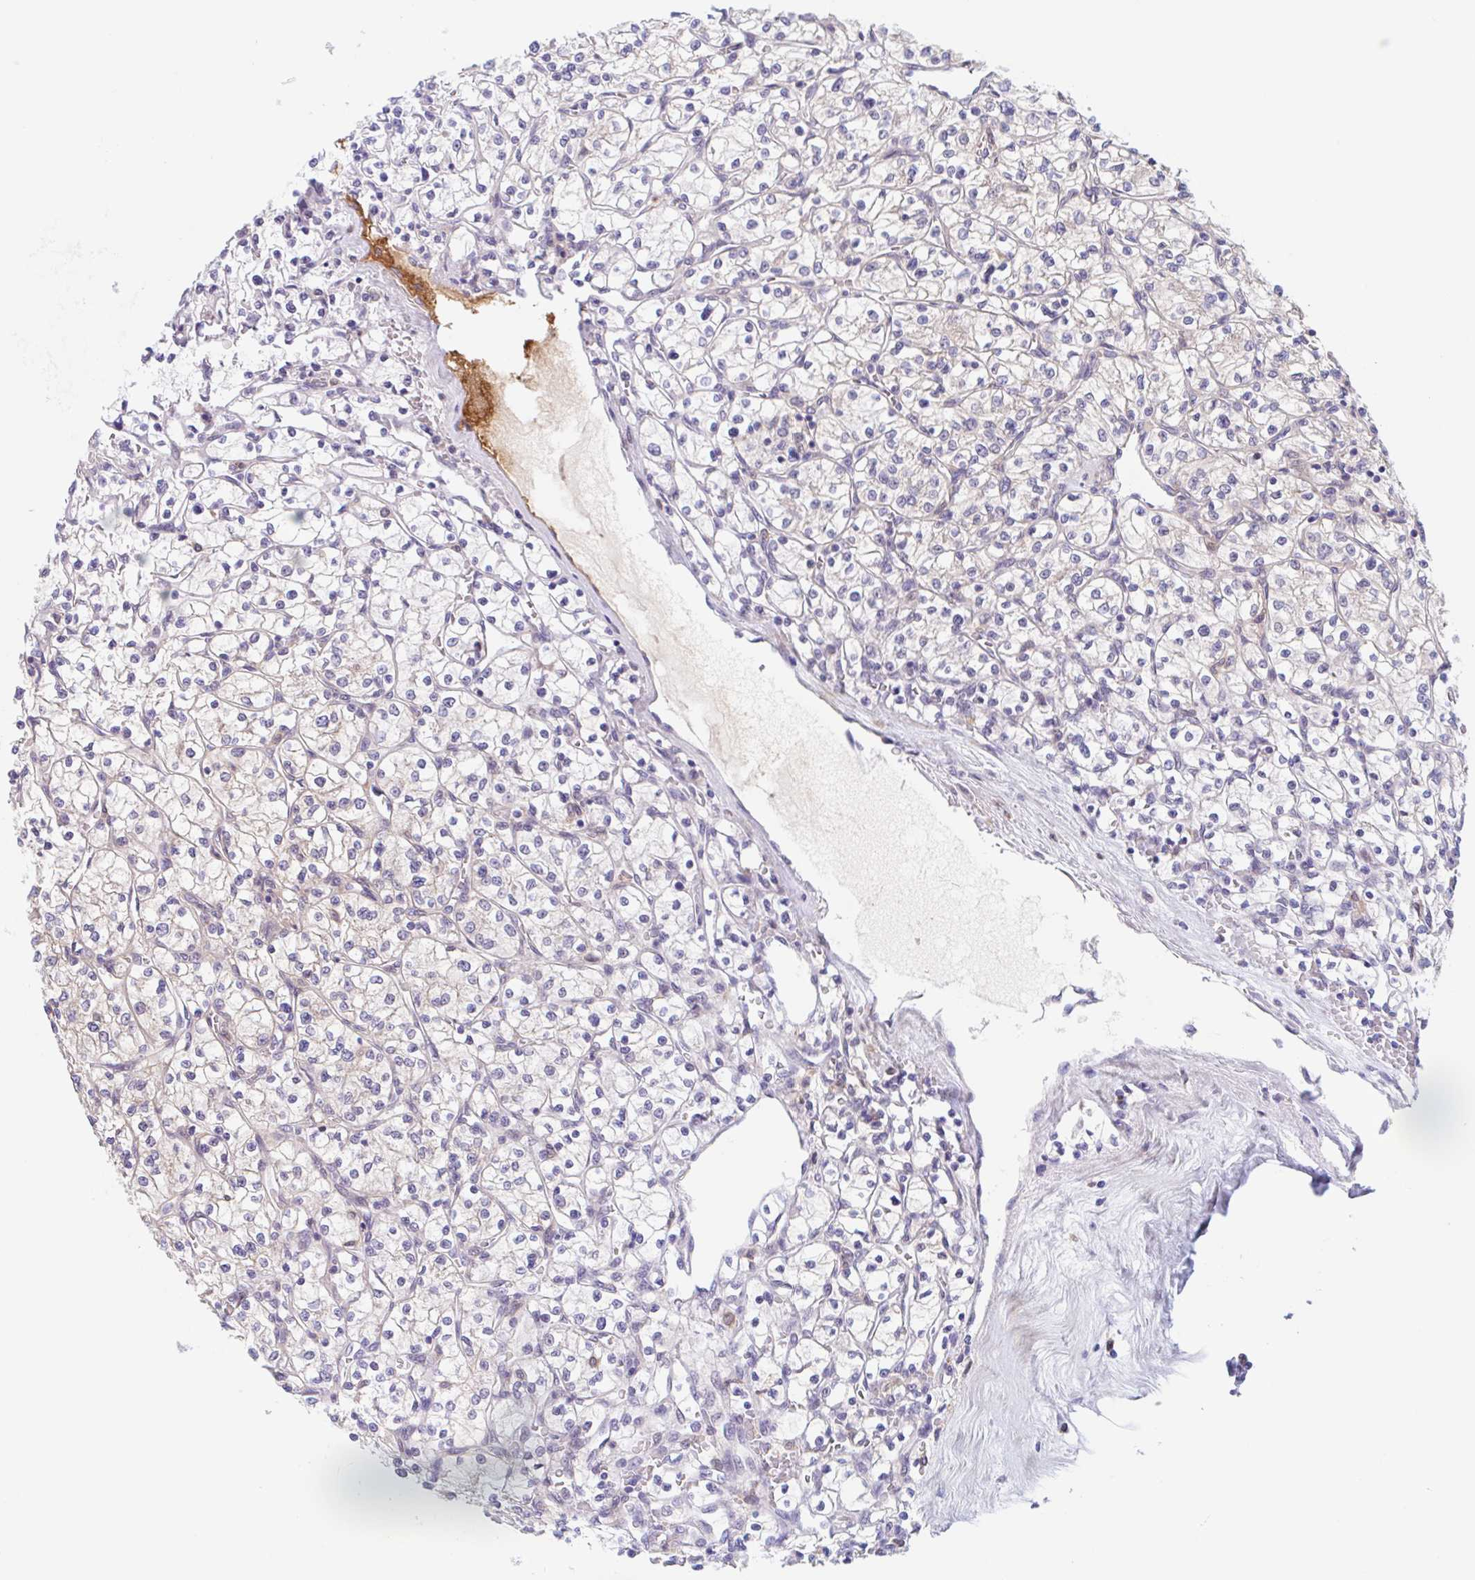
{"staining": {"intensity": "weak", "quantity": "<25%", "location": "cytoplasmic/membranous"}, "tissue": "renal cancer", "cell_type": "Tumor cells", "image_type": "cancer", "snomed": [{"axis": "morphology", "description": "Adenocarcinoma, NOS"}, {"axis": "topography", "description": "Kidney"}], "caption": "DAB immunohistochemical staining of renal cancer (adenocarcinoma) shows no significant expression in tumor cells. (Stains: DAB immunohistochemistry (IHC) with hematoxylin counter stain, Microscopy: brightfield microscopy at high magnification).", "gene": "TMEM86A", "patient": {"sex": "female", "age": 64}}